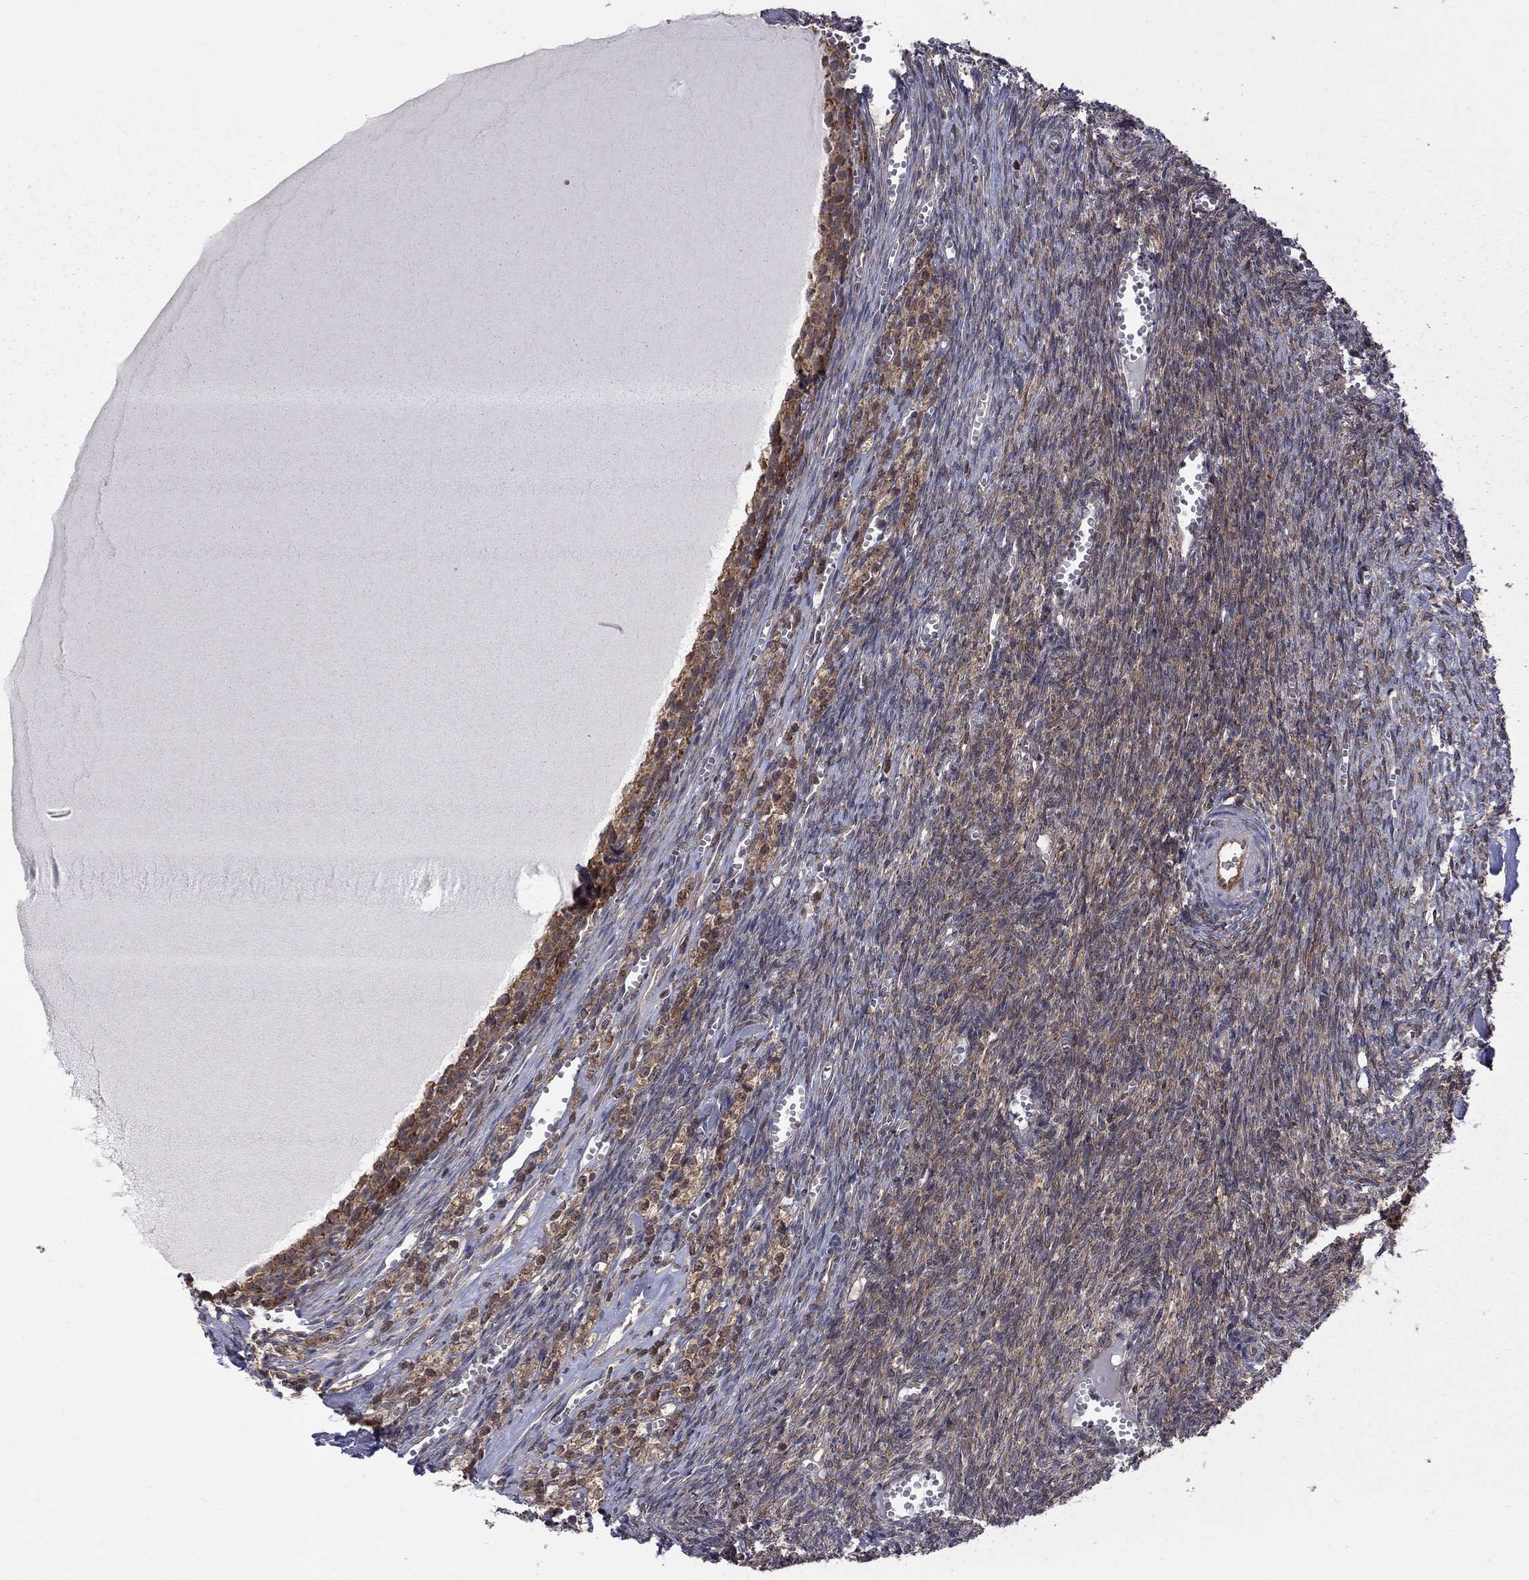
{"staining": {"intensity": "moderate", "quantity": "25%-75%", "location": "cytoplasmic/membranous"}, "tissue": "ovary", "cell_type": "Ovarian stroma cells", "image_type": "normal", "snomed": [{"axis": "morphology", "description": "Normal tissue, NOS"}, {"axis": "topography", "description": "Ovary"}], "caption": "An IHC micrograph of normal tissue is shown. Protein staining in brown shows moderate cytoplasmic/membranous positivity in ovary within ovarian stroma cells.", "gene": "NAA50", "patient": {"sex": "female", "age": 43}}